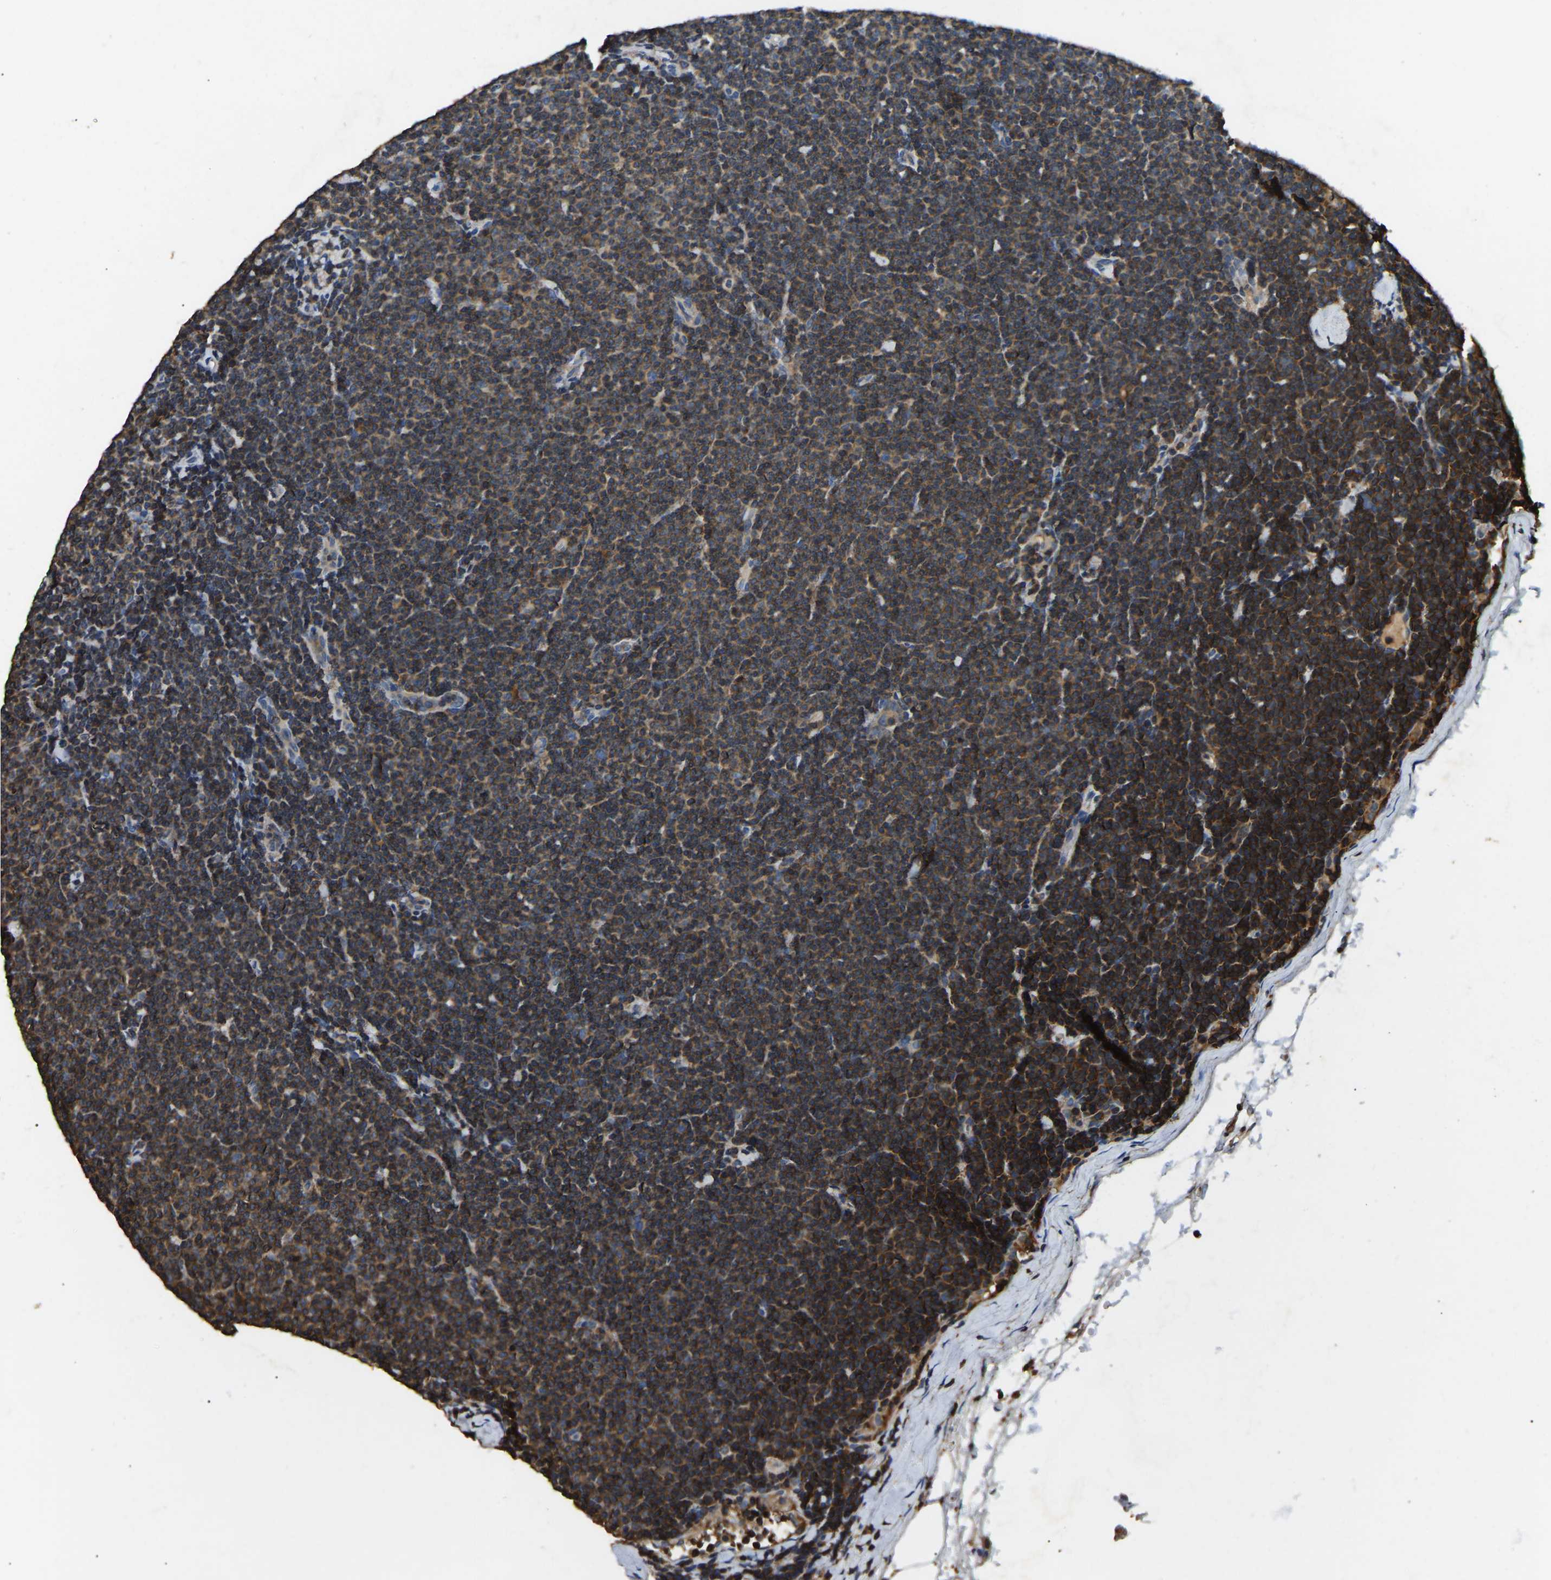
{"staining": {"intensity": "moderate", "quantity": ">75%", "location": "cytoplasmic/membranous"}, "tissue": "lymphoma", "cell_type": "Tumor cells", "image_type": "cancer", "snomed": [{"axis": "morphology", "description": "Malignant lymphoma, non-Hodgkin's type, Low grade"}, {"axis": "topography", "description": "Lymph node"}], "caption": "About >75% of tumor cells in malignant lymphoma, non-Hodgkin's type (low-grade) display moderate cytoplasmic/membranous protein staining as visualized by brown immunohistochemical staining.", "gene": "SMPD2", "patient": {"sex": "female", "age": 53}}